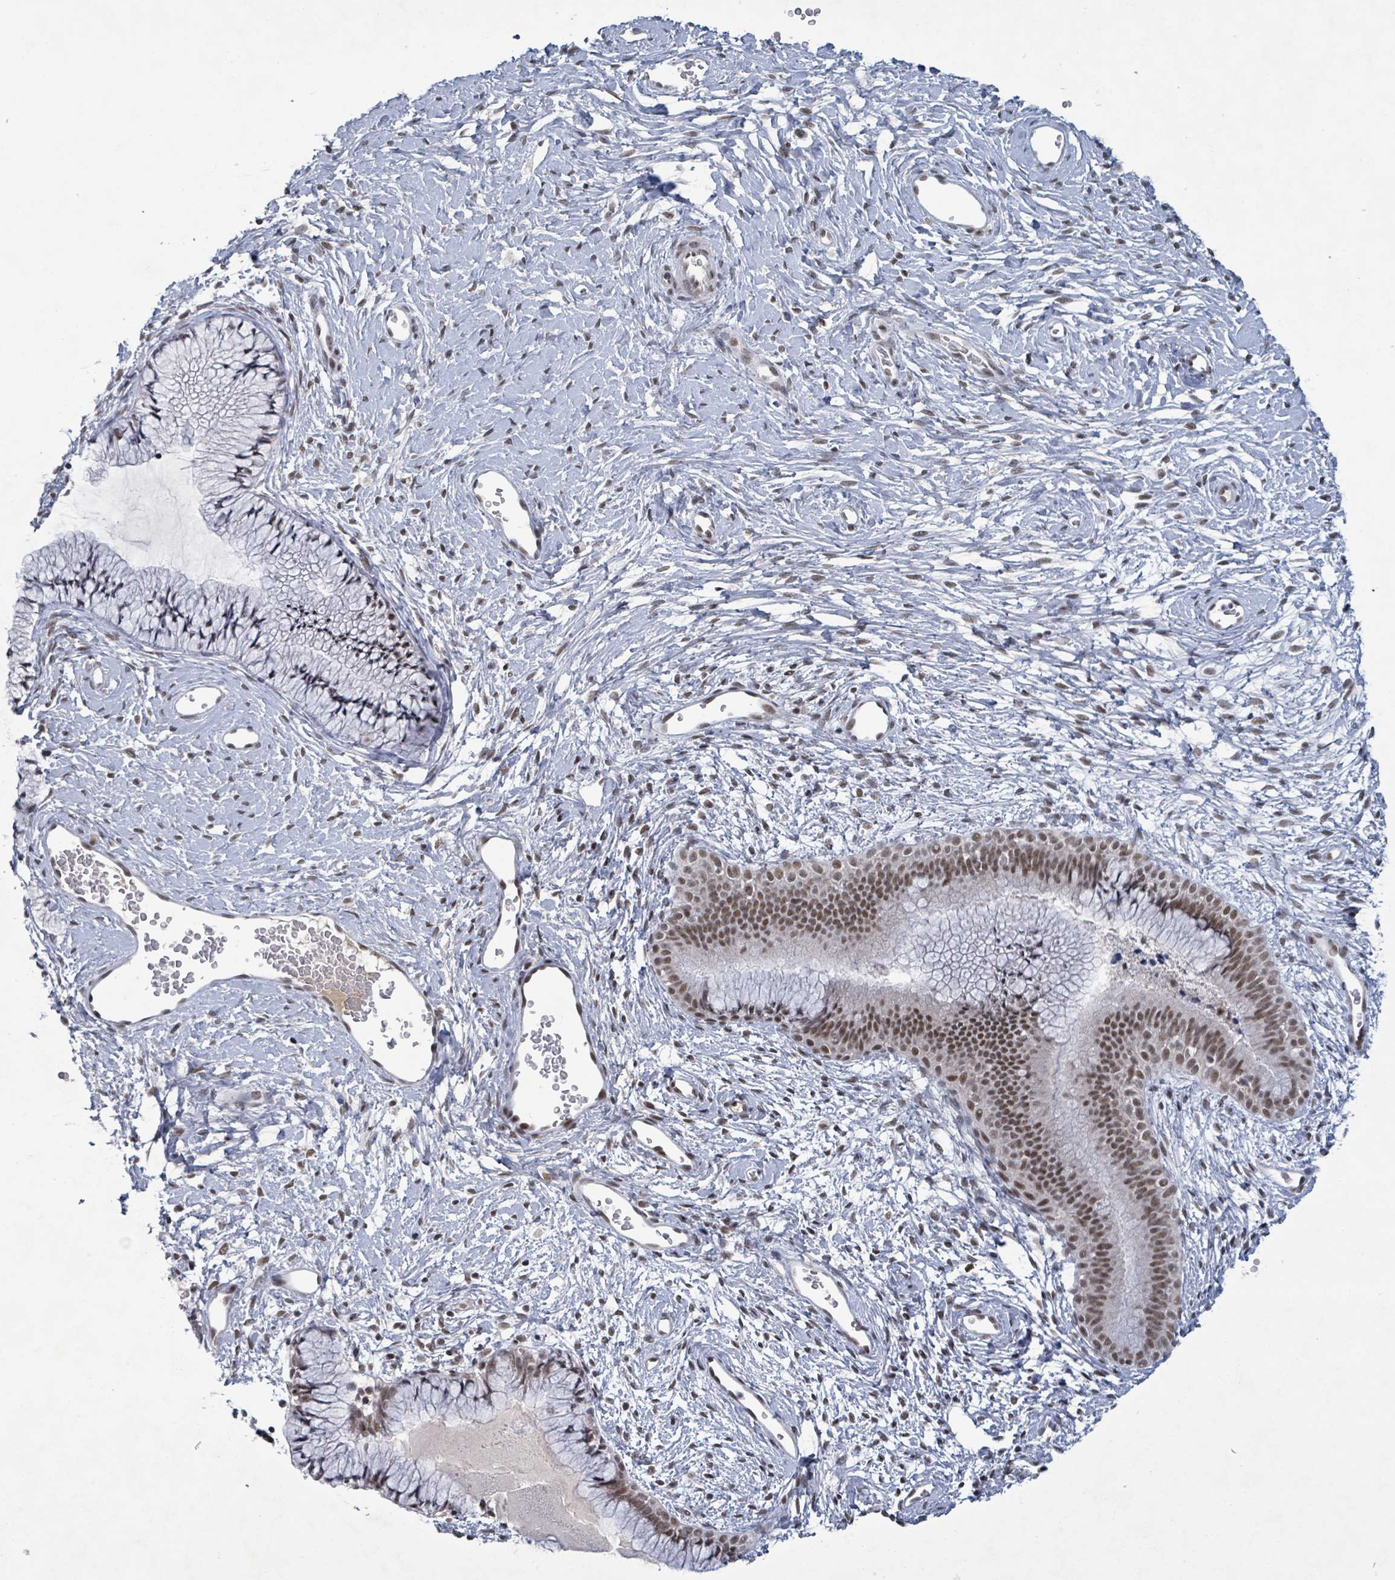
{"staining": {"intensity": "moderate", "quantity": "25%-75%", "location": "nuclear"}, "tissue": "cervix", "cell_type": "Glandular cells", "image_type": "normal", "snomed": [{"axis": "morphology", "description": "Normal tissue, NOS"}, {"axis": "topography", "description": "Cervix"}], "caption": "Immunohistochemistry of unremarkable cervix demonstrates medium levels of moderate nuclear positivity in about 25%-75% of glandular cells.", "gene": "BANP", "patient": {"sex": "female", "age": 42}}